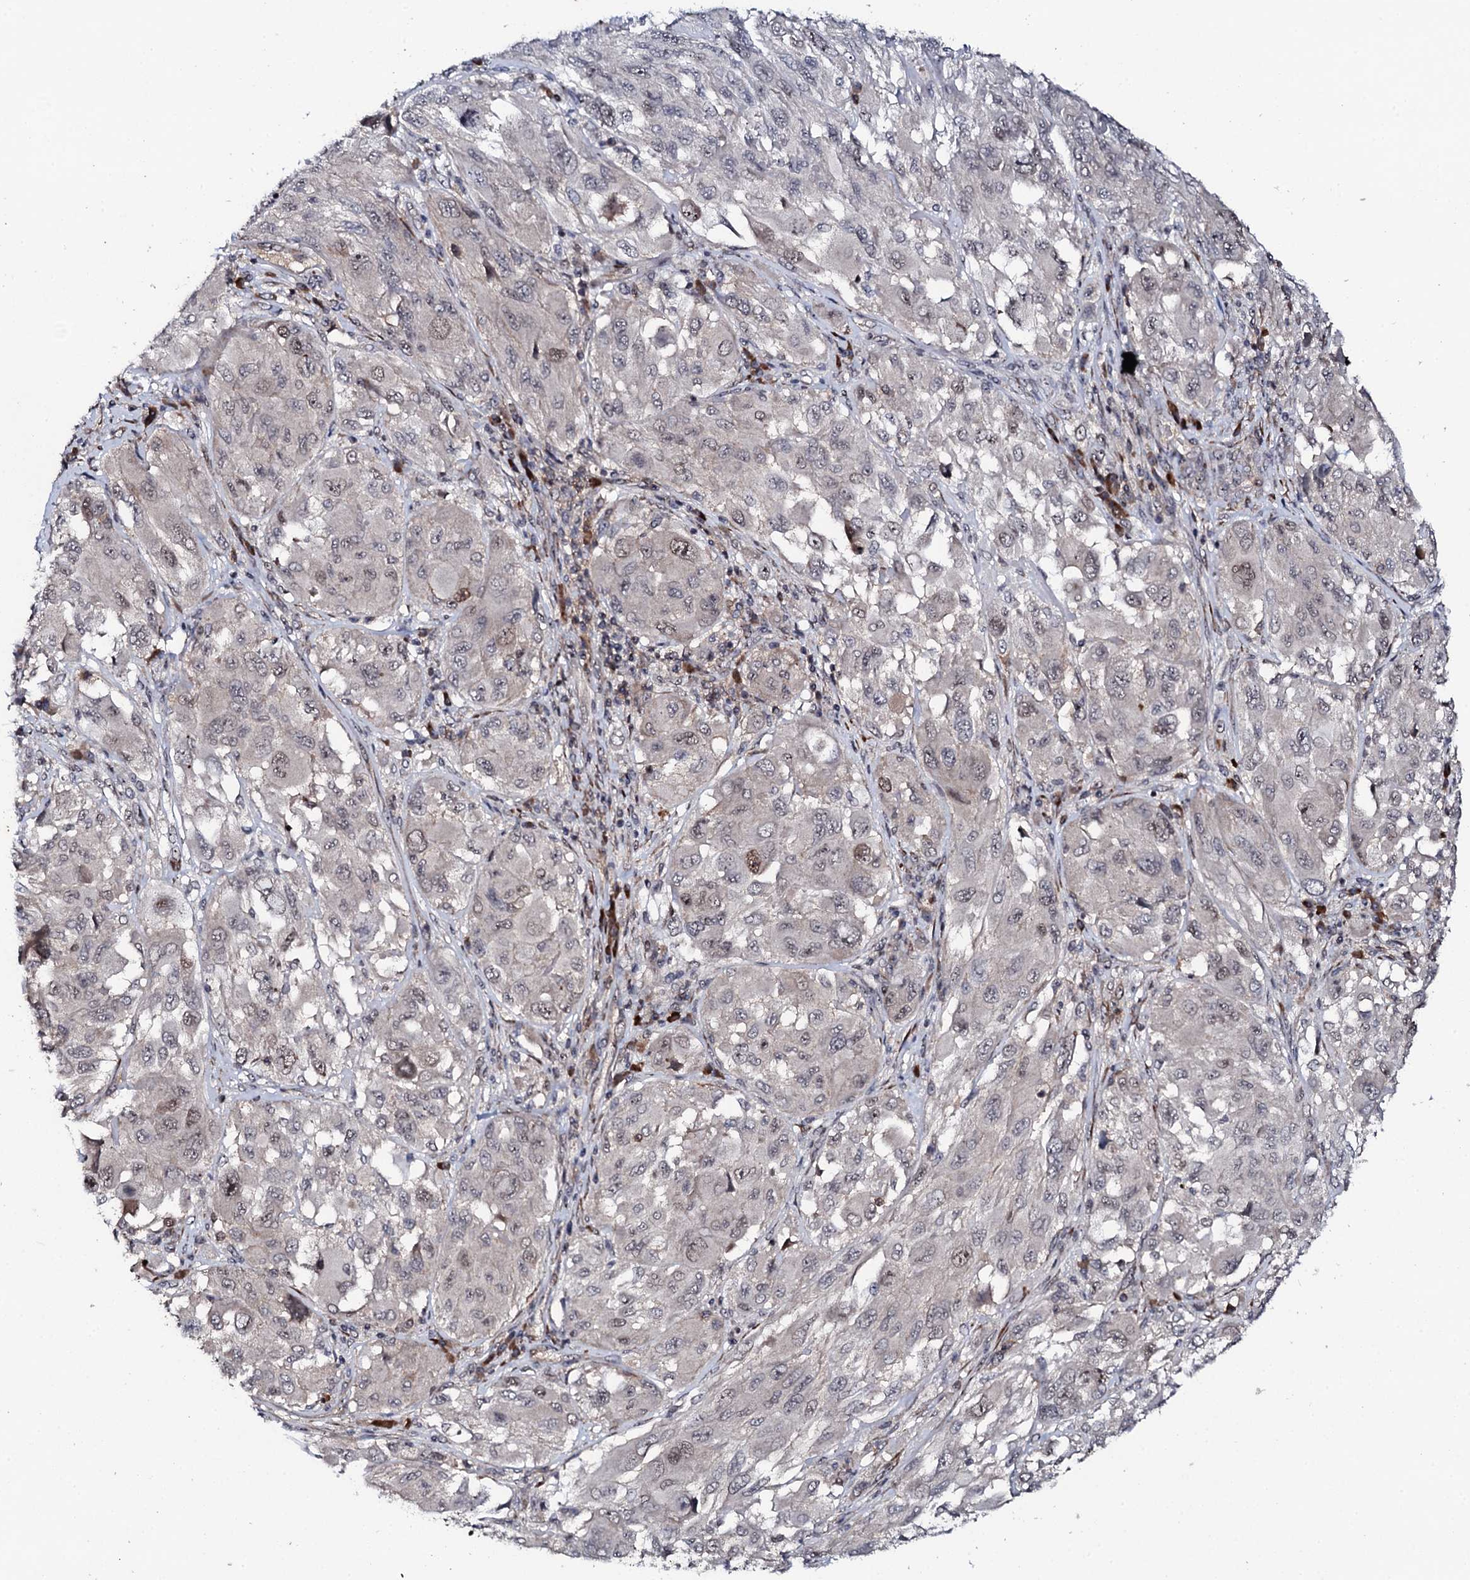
{"staining": {"intensity": "moderate", "quantity": "<25%", "location": "nuclear"}, "tissue": "melanoma", "cell_type": "Tumor cells", "image_type": "cancer", "snomed": [{"axis": "morphology", "description": "Malignant melanoma, NOS"}, {"axis": "topography", "description": "Skin"}], "caption": "Melanoma tissue shows moderate nuclear expression in approximately <25% of tumor cells", "gene": "FAM111A", "patient": {"sex": "female", "age": 91}}